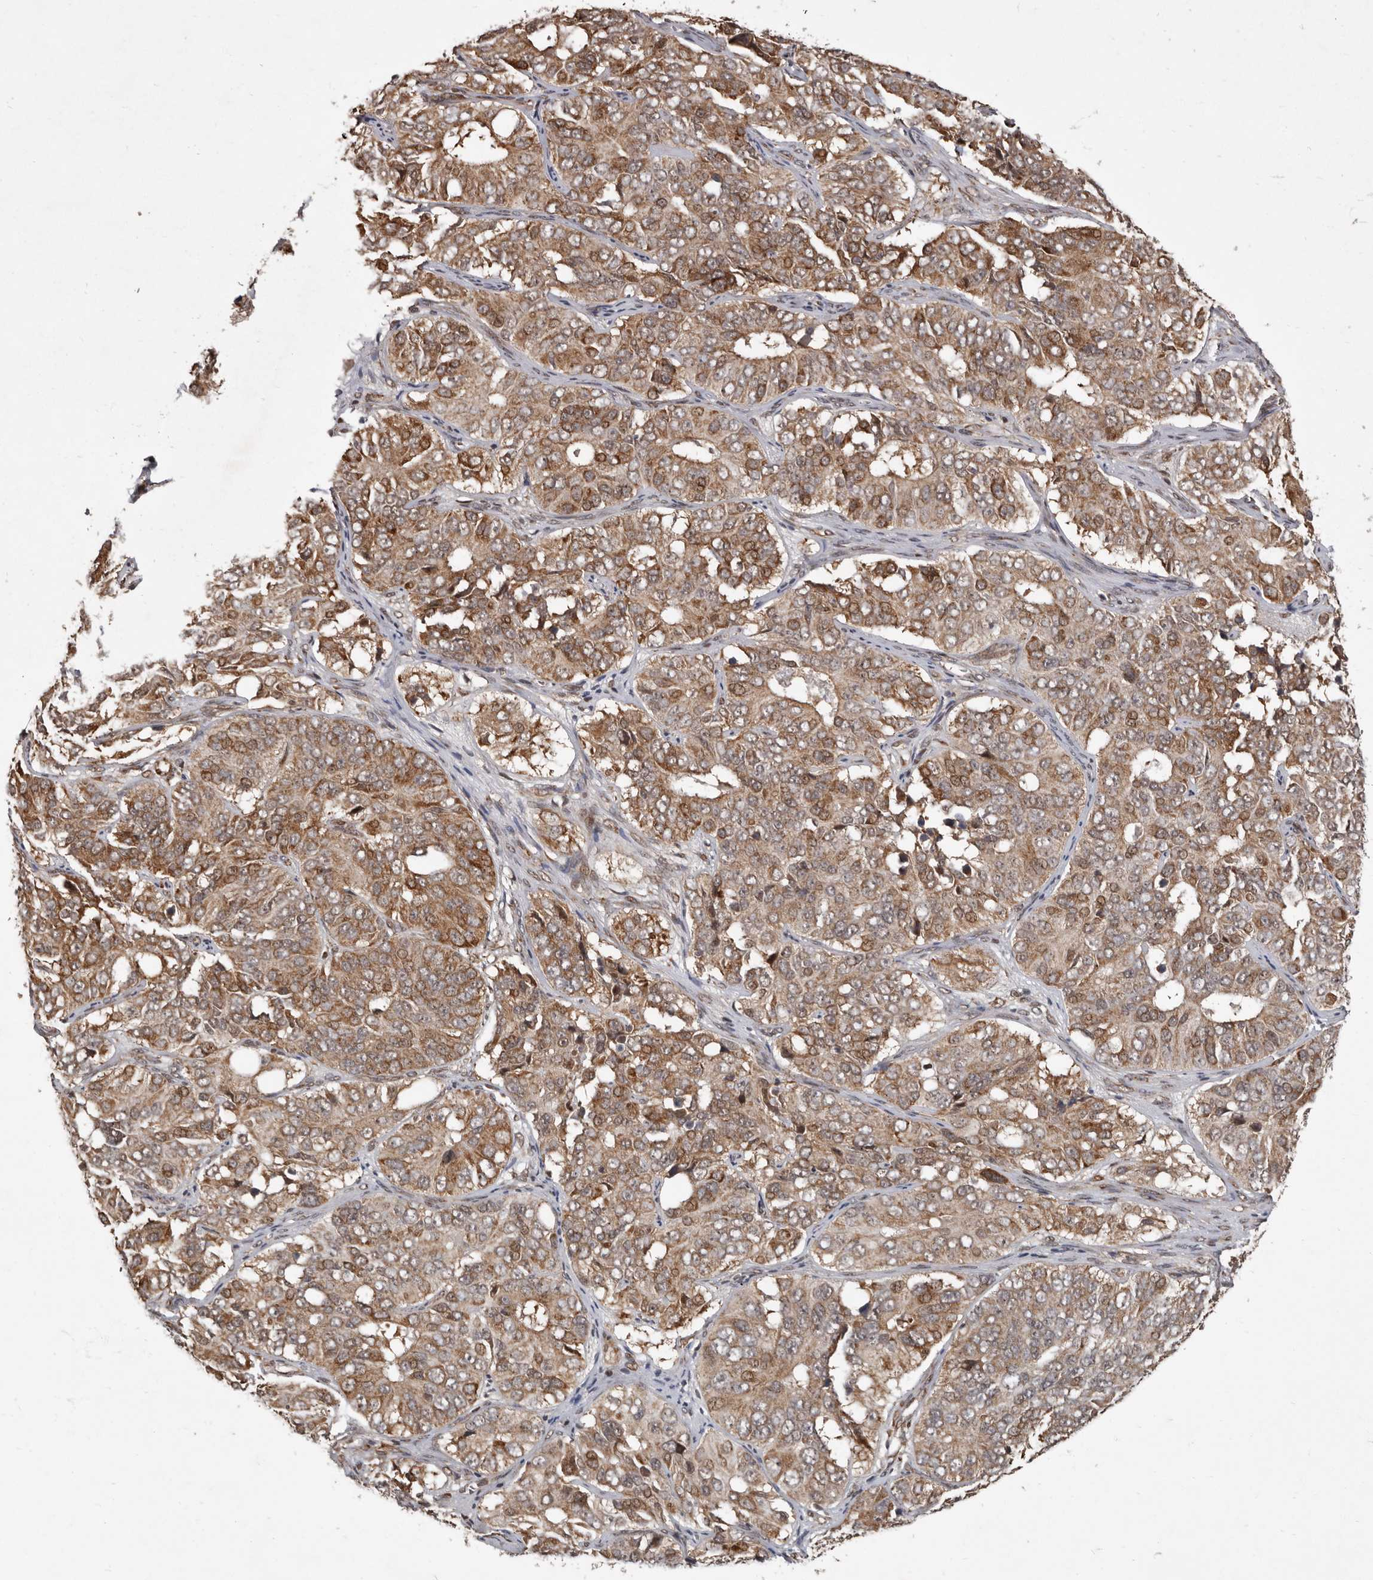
{"staining": {"intensity": "moderate", "quantity": ">75%", "location": "cytoplasmic/membranous"}, "tissue": "ovarian cancer", "cell_type": "Tumor cells", "image_type": "cancer", "snomed": [{"axis": "morphology", "description": "Carcinoma, endometroid"}, {"axis": "topography", "description": "Ovary"}], "caption": "A brown stain labels moderate cytoplasmic/membranous positivity of a protein in ovarian cancer tumor cells.", "gene": "LRGUK", "patient": {"sex": "female", "age": 51}}